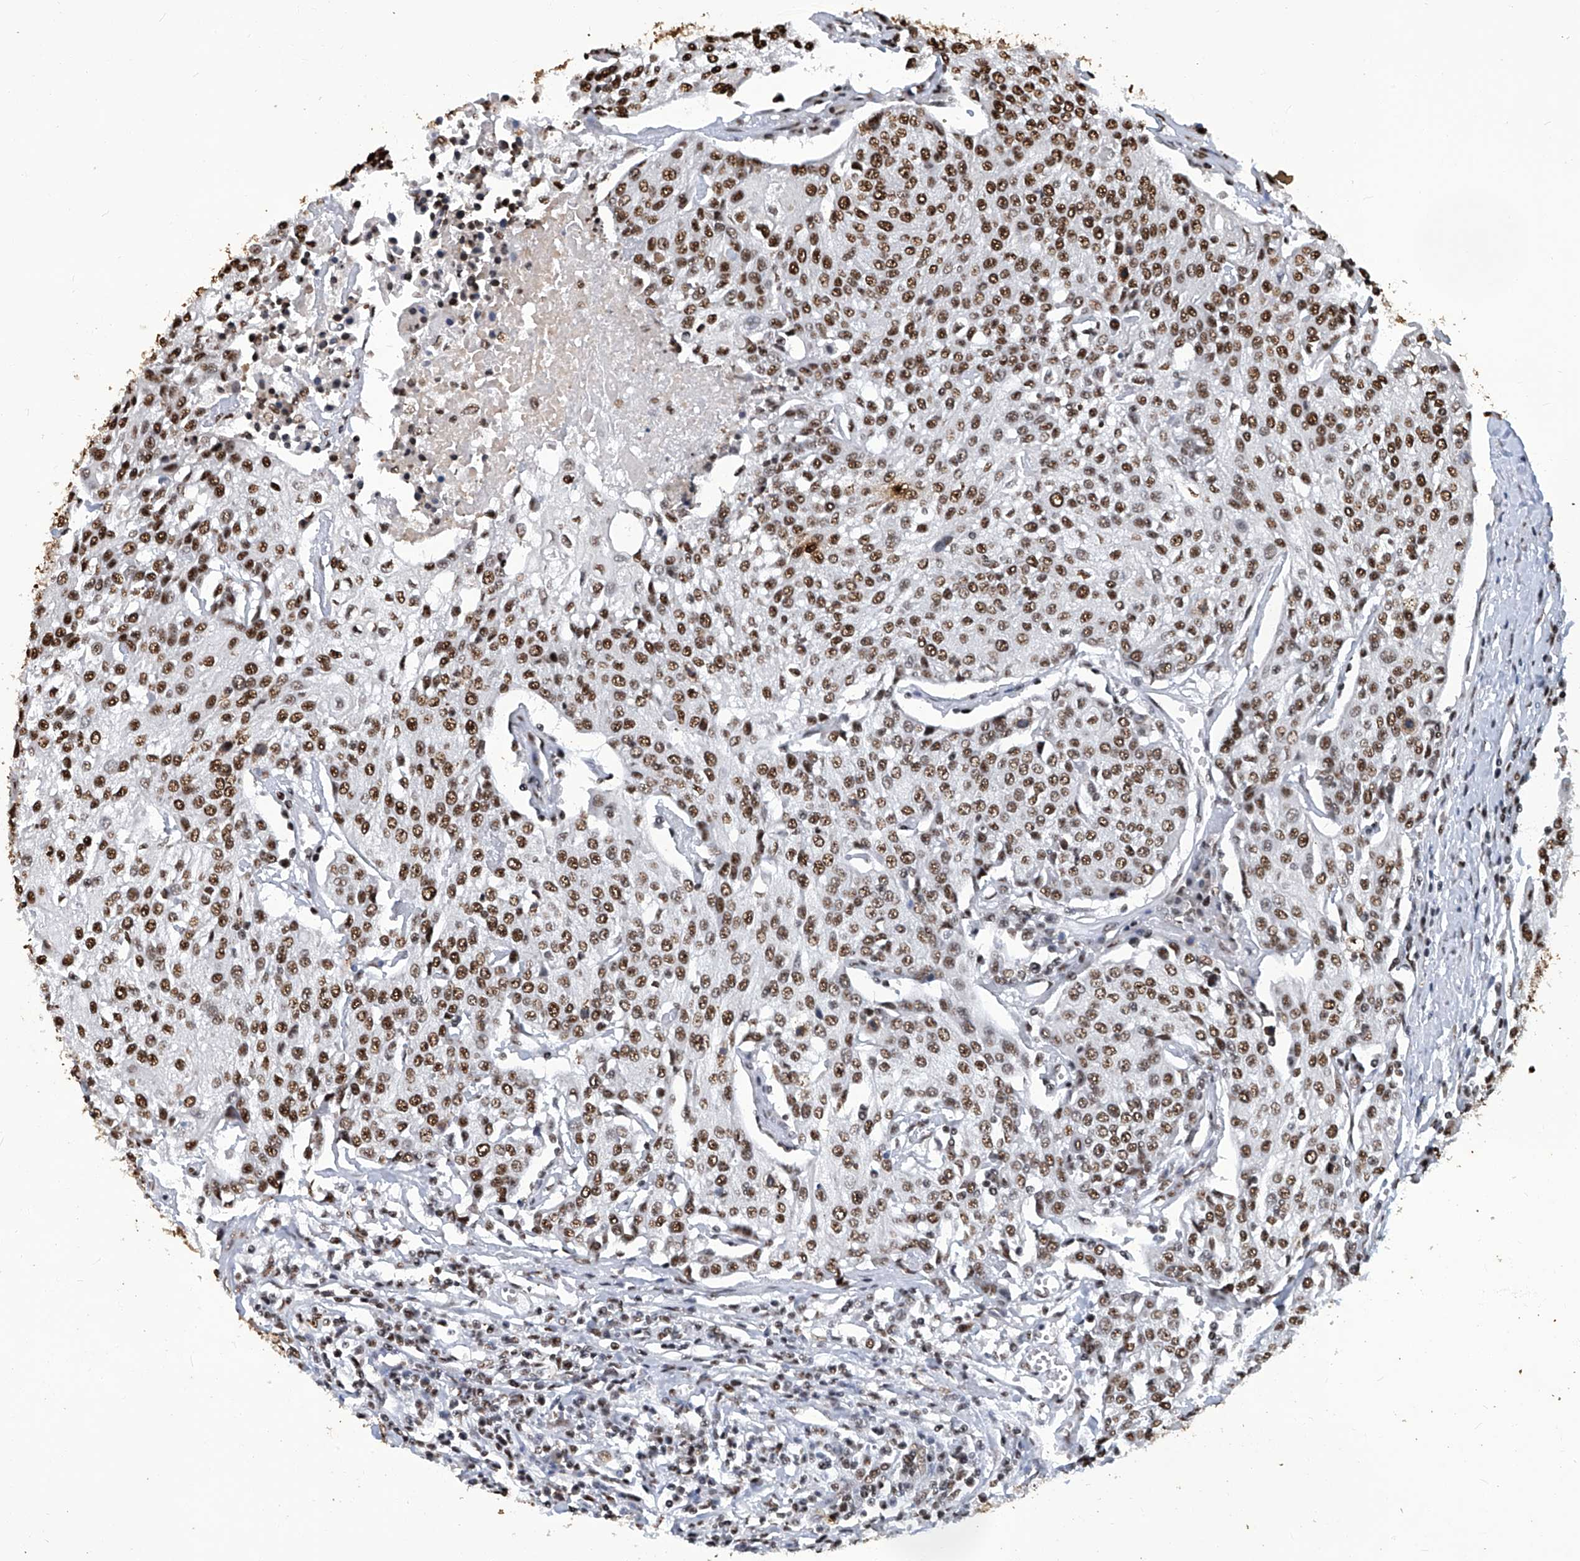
{"staining": {"intensity": "strong", "quantity": ">75%", "location": "nuclear"}, "tissue": "urothelial cancer", "cell_type": "Tumor cells", "image_type": "cancer", "snomed": [{"axis": "morphology", "description": "Urothelial carcinoma, High grade"}, {"axis": "topography", "description": "Urinary bladder"}], "caption": "Immunohistochemical staining of human urothelial cancer displays high levels of strong nuclear positivity in about >75% of tumor cells.", "gene": "HBP1", "patient": {"sex": "female", "age": 85}}